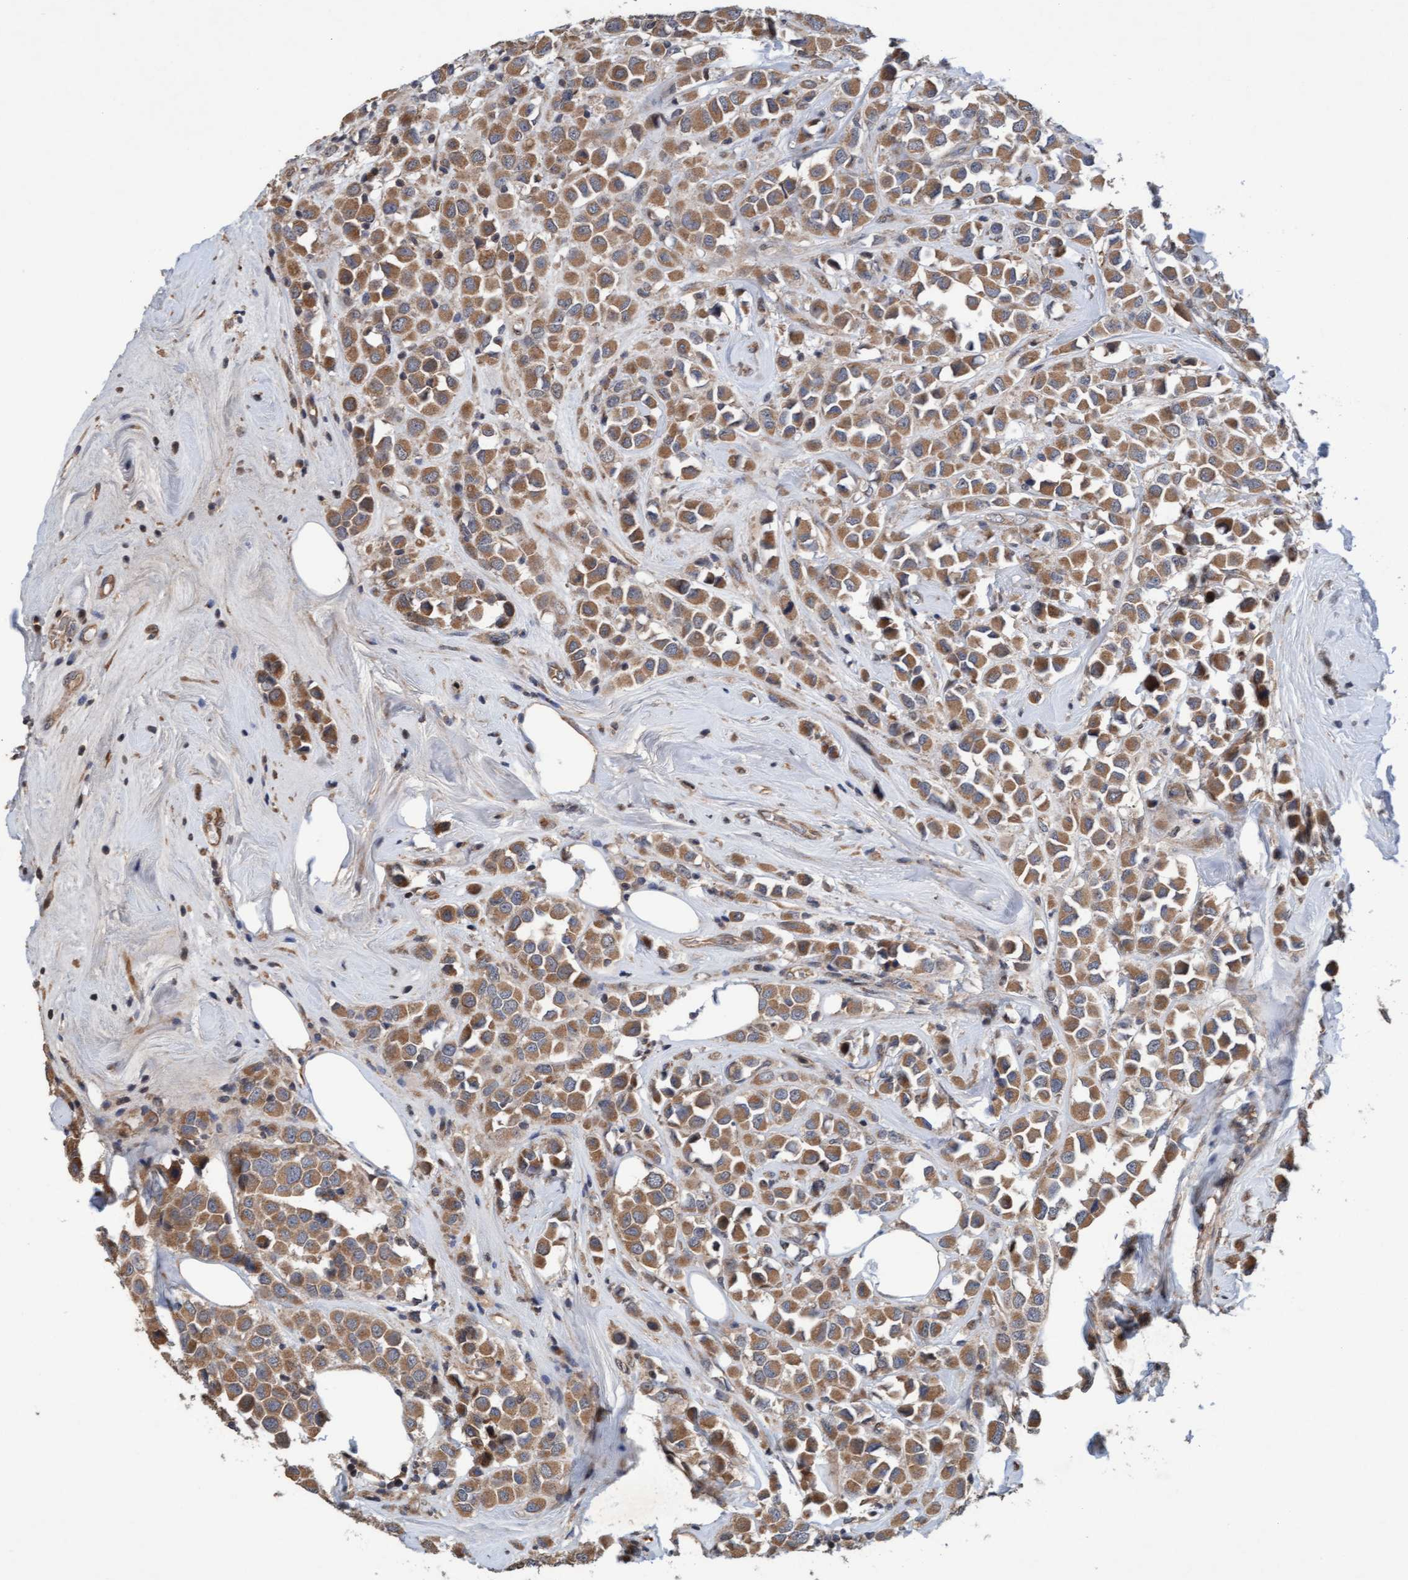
{"staining": {"intensity": "moderate", "quantity": ">75%", "location": "cytoplasmic/membranous"}, "tissue": "breast cancer", "cell_type": "Tumor cells", "image_type": "cancer", "snomed": [{"axis": "morphology", "description": "Duct carcinoma"}, {"axis": "topography", "description": "Breast"}], "caption": "This is a photomicrograph of immunohistochemistry (IHC) staining of breast cancer (invasive ductal carcinoma), which shows moderate staining in the cytoplasmic/membranous of tumor cells.", "gene": "MLXIP", "patient": {"sex": "female", "age": 61}}